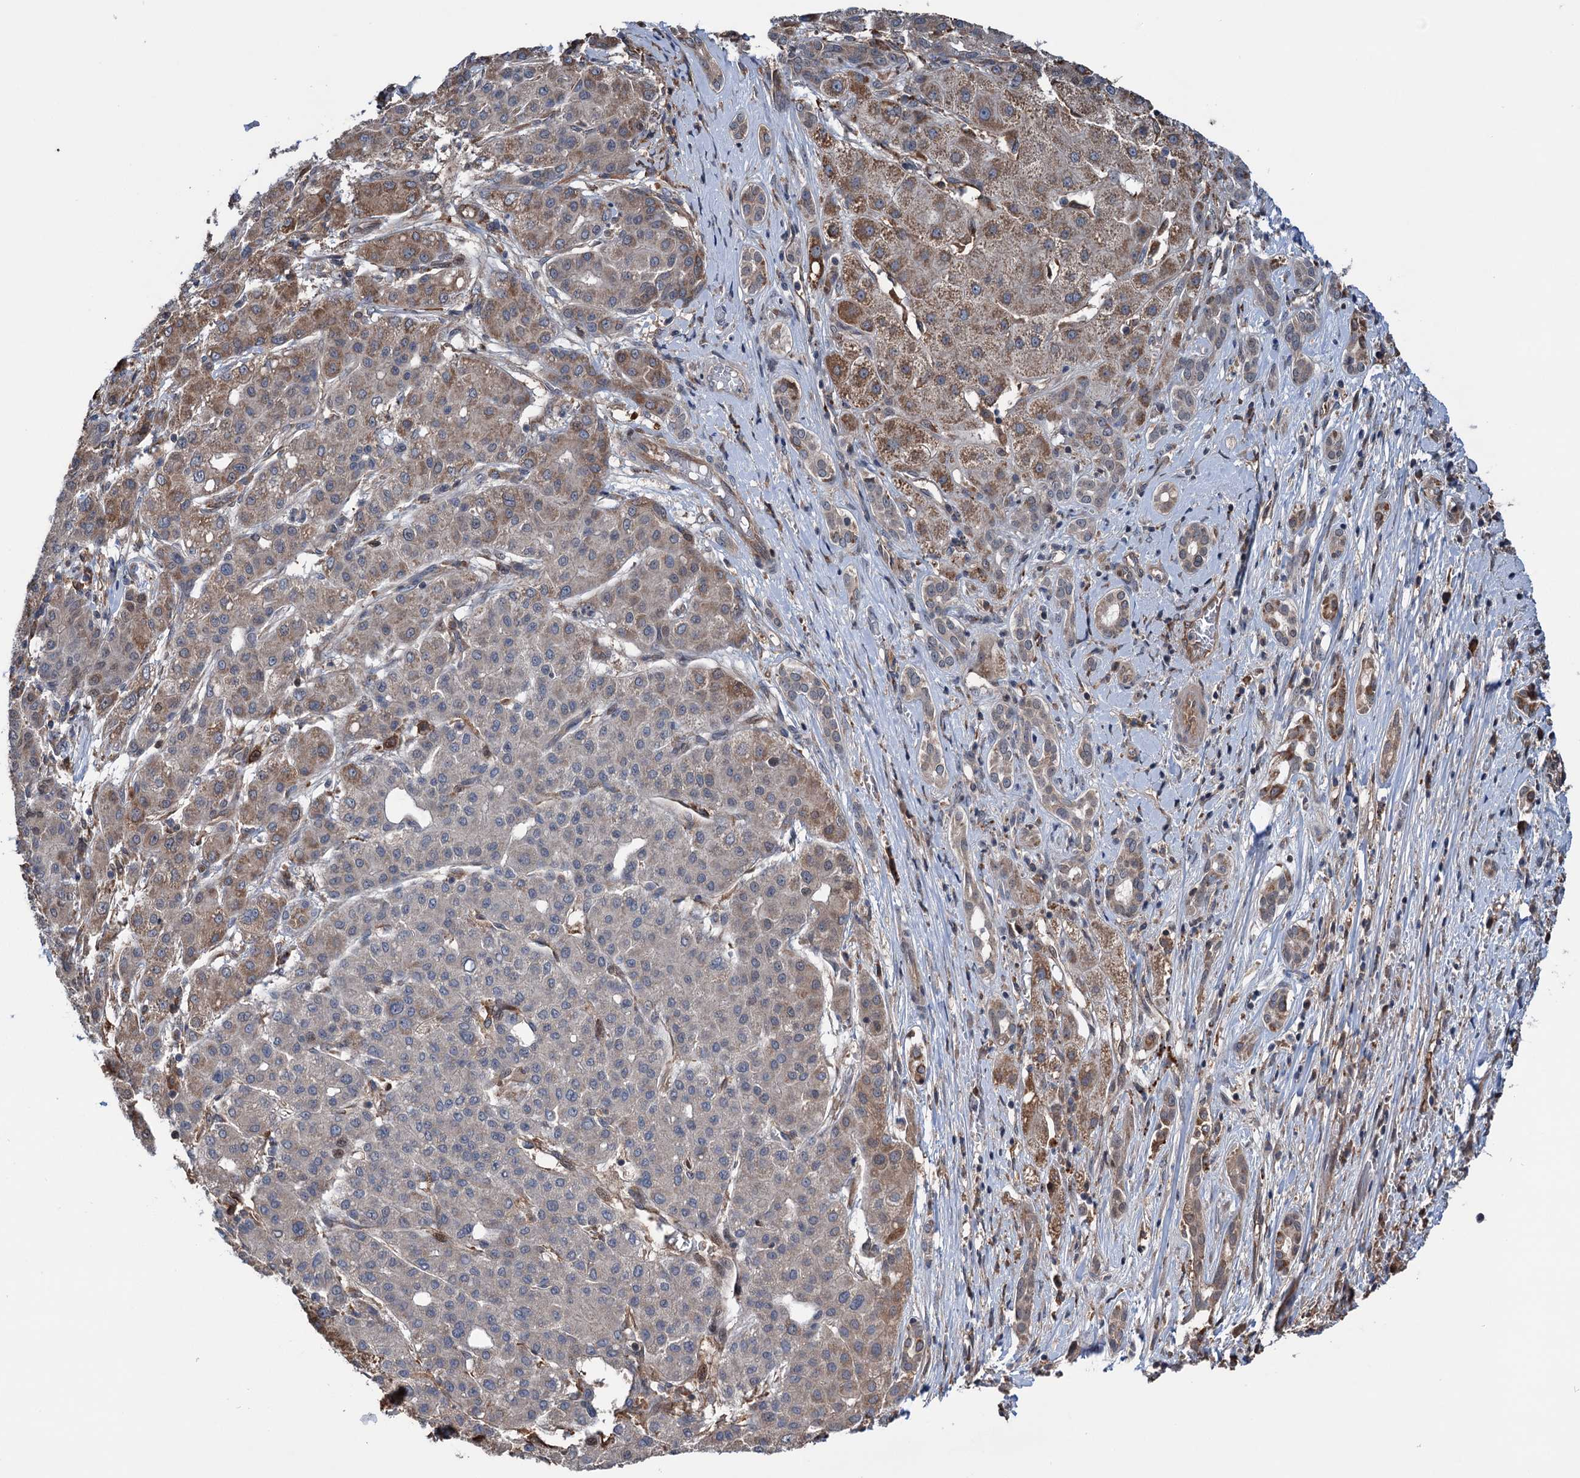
{"staining": {"intensity": "moderate", "quantity": "25%-75%", "location": "cytoplasmic/membranous"}, "tissue": "liver cancer", "cell_type": "Tumor cells", "image_type": "cancer", "snomed": [{"axis": "morphology", "description": "Carcinoma, Hepatocellular, NOS"}, {"axis": "topography", "description": "Liver"}], "caption": "The immunohistochemical stain shows moderate cytoplasmic/membranous positivity in tumor cells of liver hepatocellular carcinoma tissue.", "gene": "NCAPD2", "patient": {"sex": "male", "age": 65}}